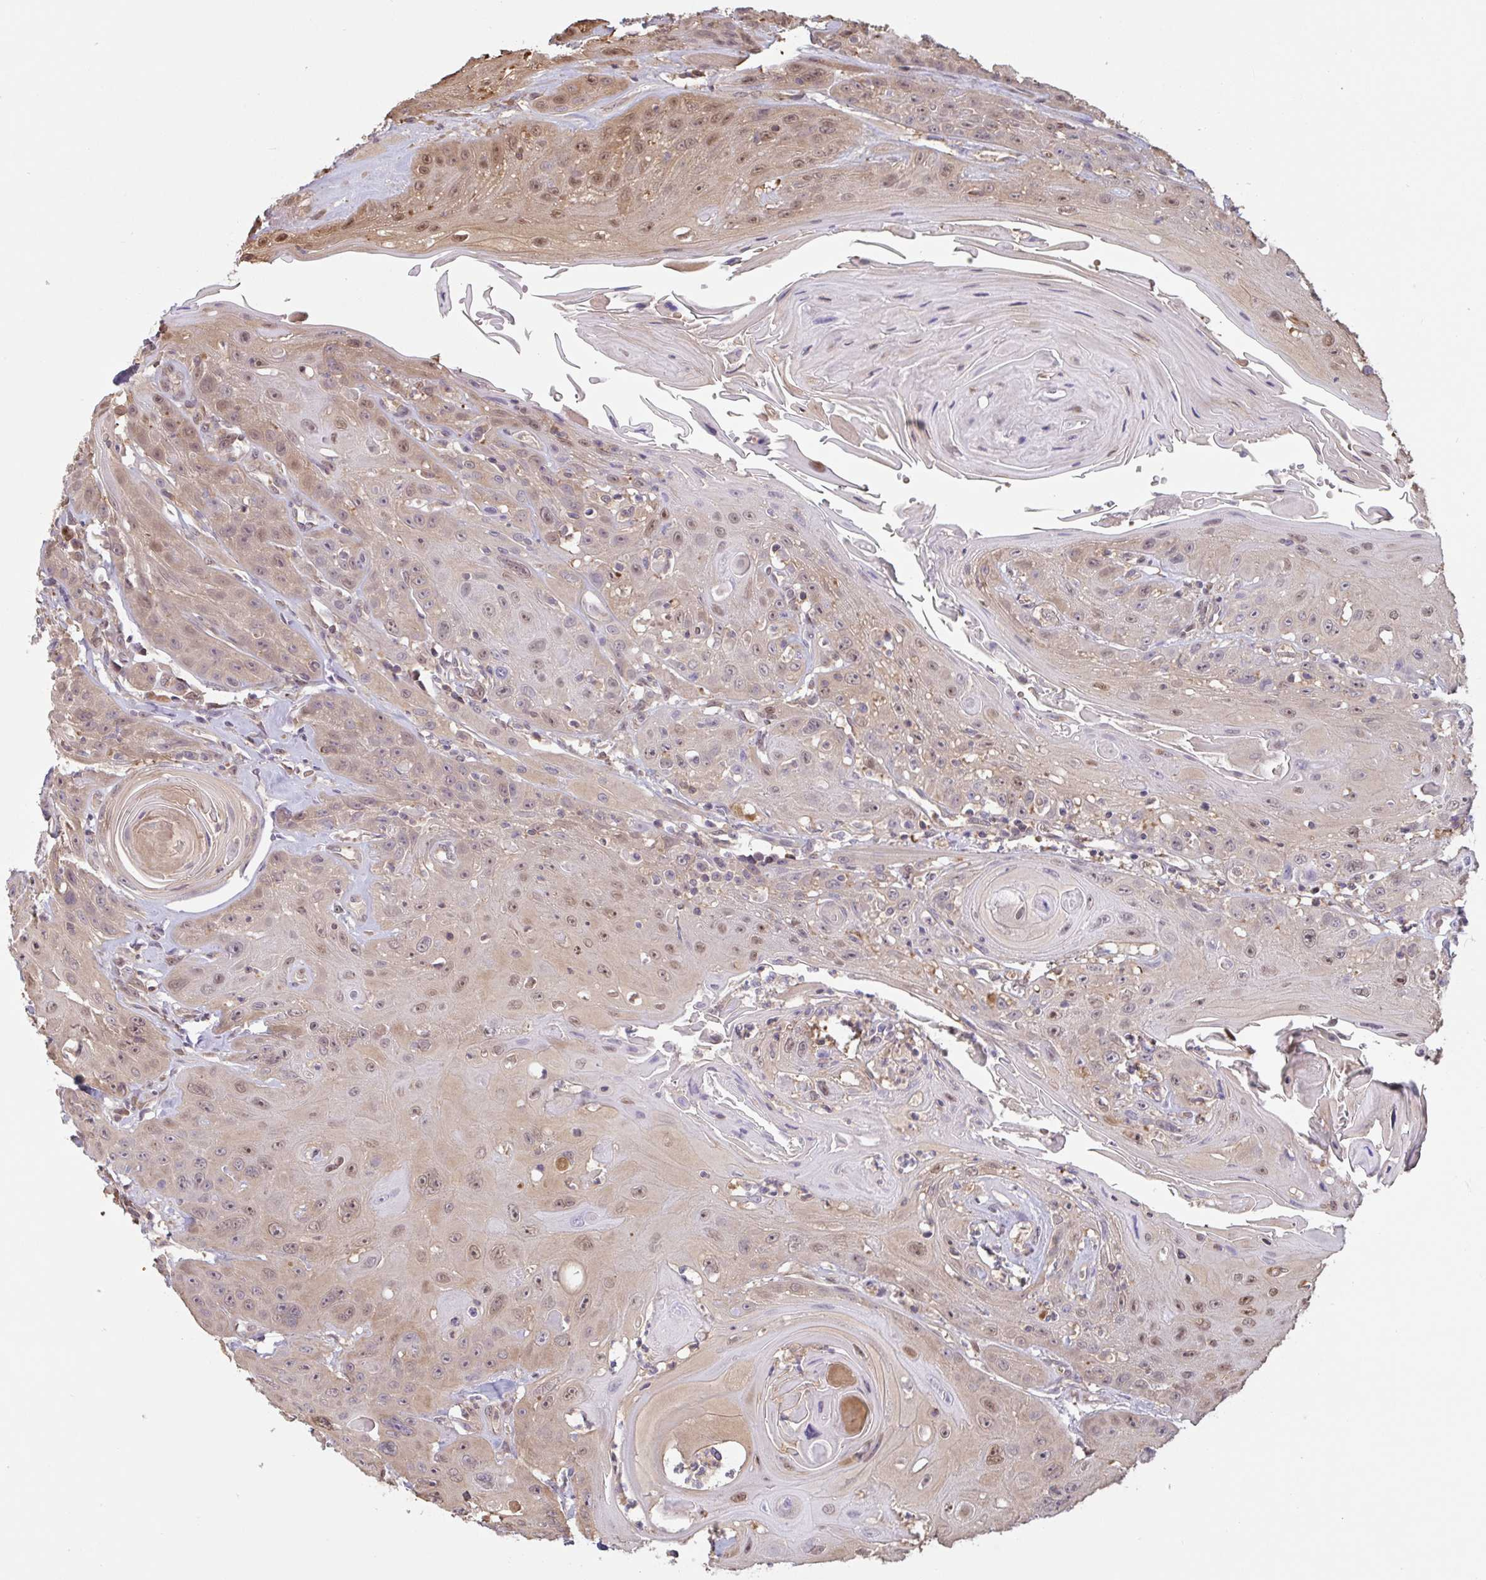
{"staining": {"intensity": "moderate", "quantity": "25%-75%", "location": "cytoplasmic/membranous,nuclear"}, "tissue": "head and neck cancer", "cell_type": "Tumor cells", "image_type": "cancer", "snomed": [{"axis": "morphology", "description": "Squamous cell carcinoma, NOS"}, {"axis": "topography", "description": "Head-Neck"}], "caption": "Immunohistochemistry (IHC) photomicrograph of neoplastic tissue: head and neck cancer stained using immunohistochemistry reveals medium levels of moderate protein expression localized specifically in the cytoplasmic/membranous and nuclear of tumor cells, appearing as a cytoplasmic/membranous and nuclear brown color.", "gene": "OTOP2", "patient": {"sex": "female", "age": 59}}